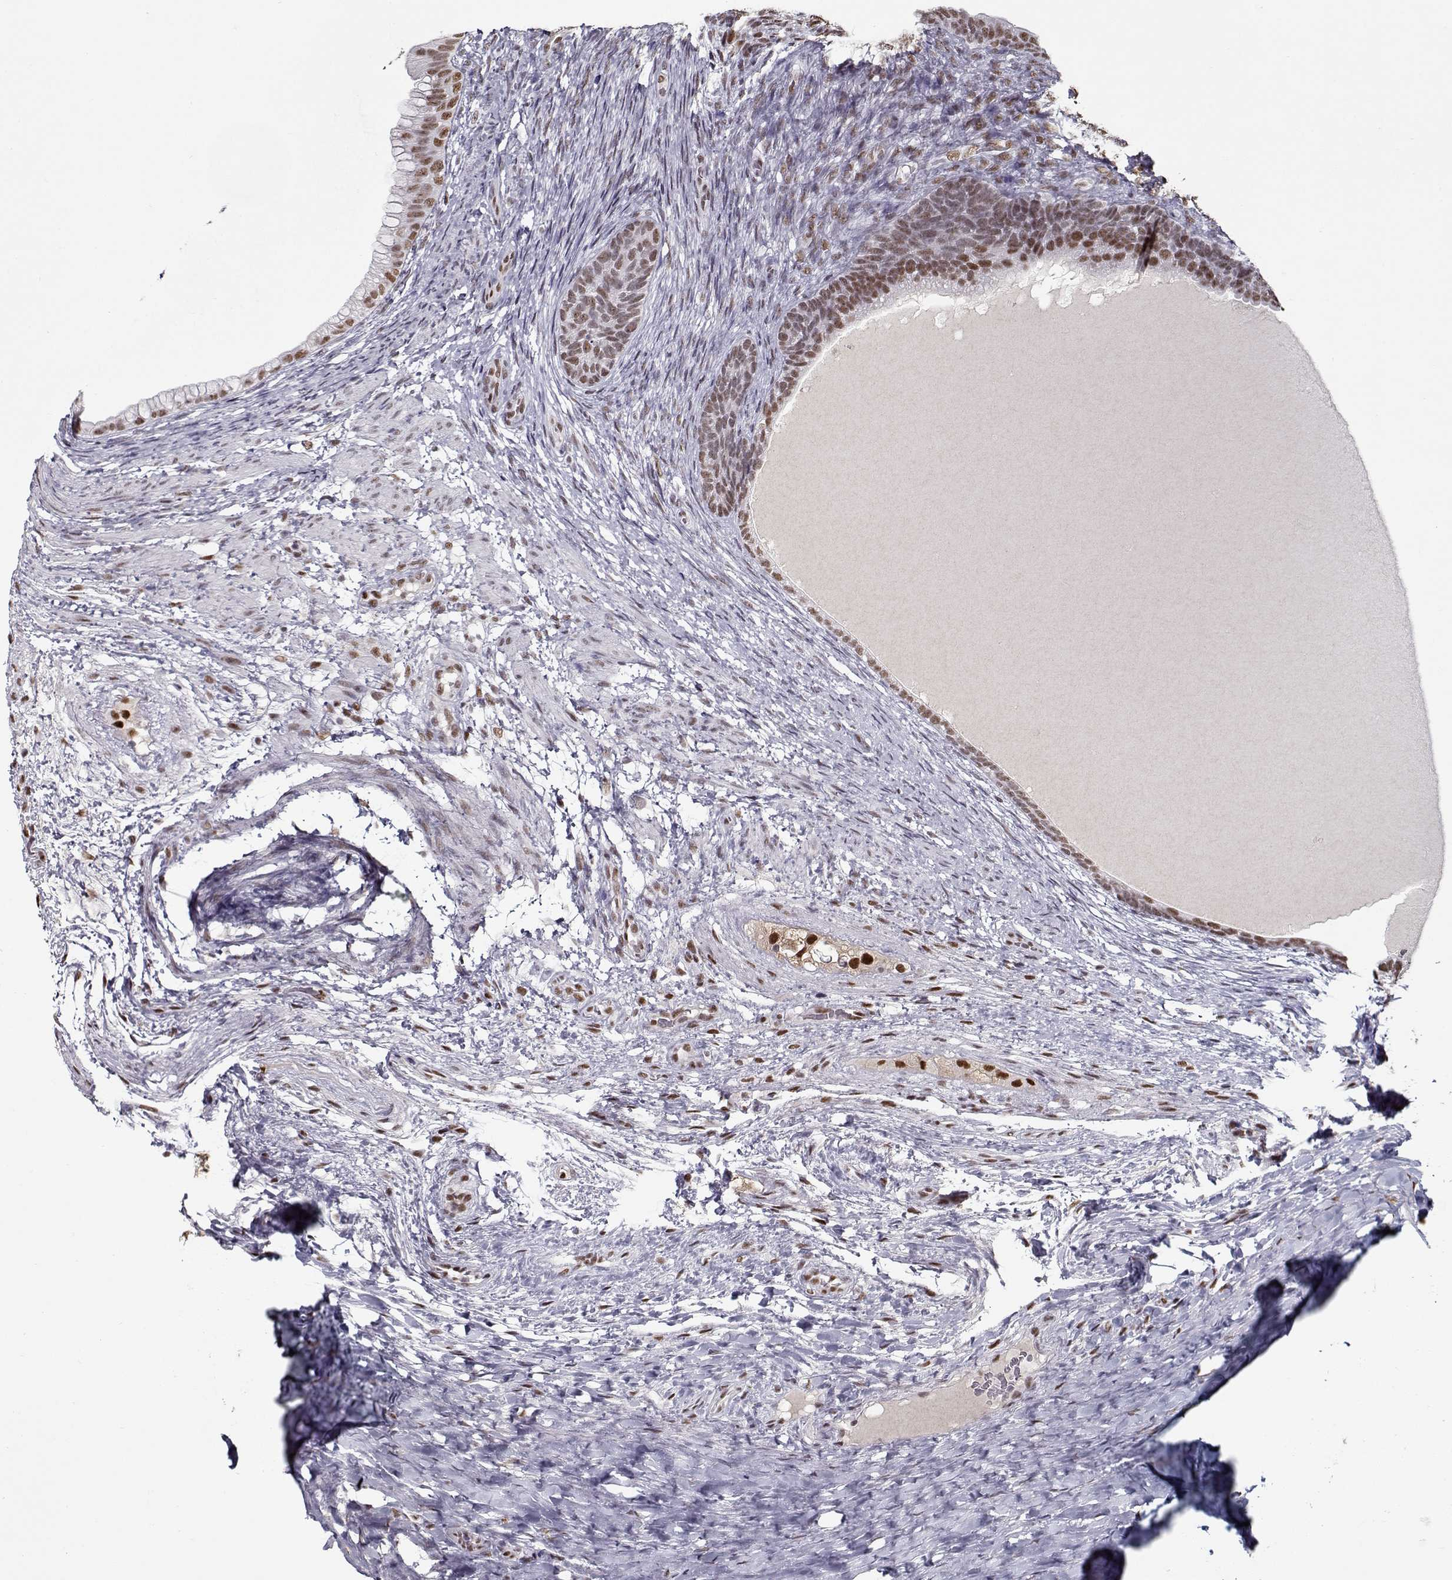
{"staining": {"intensity": "weak", "quantity": "25%-75%", "location": "nuclear"}, "tissue": "testis cancer", "cell_type": "Tumor cells", "image_type": "cancer", "snomed": [{"axis": "morphology", "description": "Carcinoma, Embryonal, NOS"}, {"axis": "topography", "description": "Testis"}], "caption": "A photomicrograph of testis cancer (embryonal carcinoma) stained for a protein exhibits weak nuclear brown staining in tumor cells.", "gene": "PRMT8", "patient": {"sex": "male", "age": 24}}